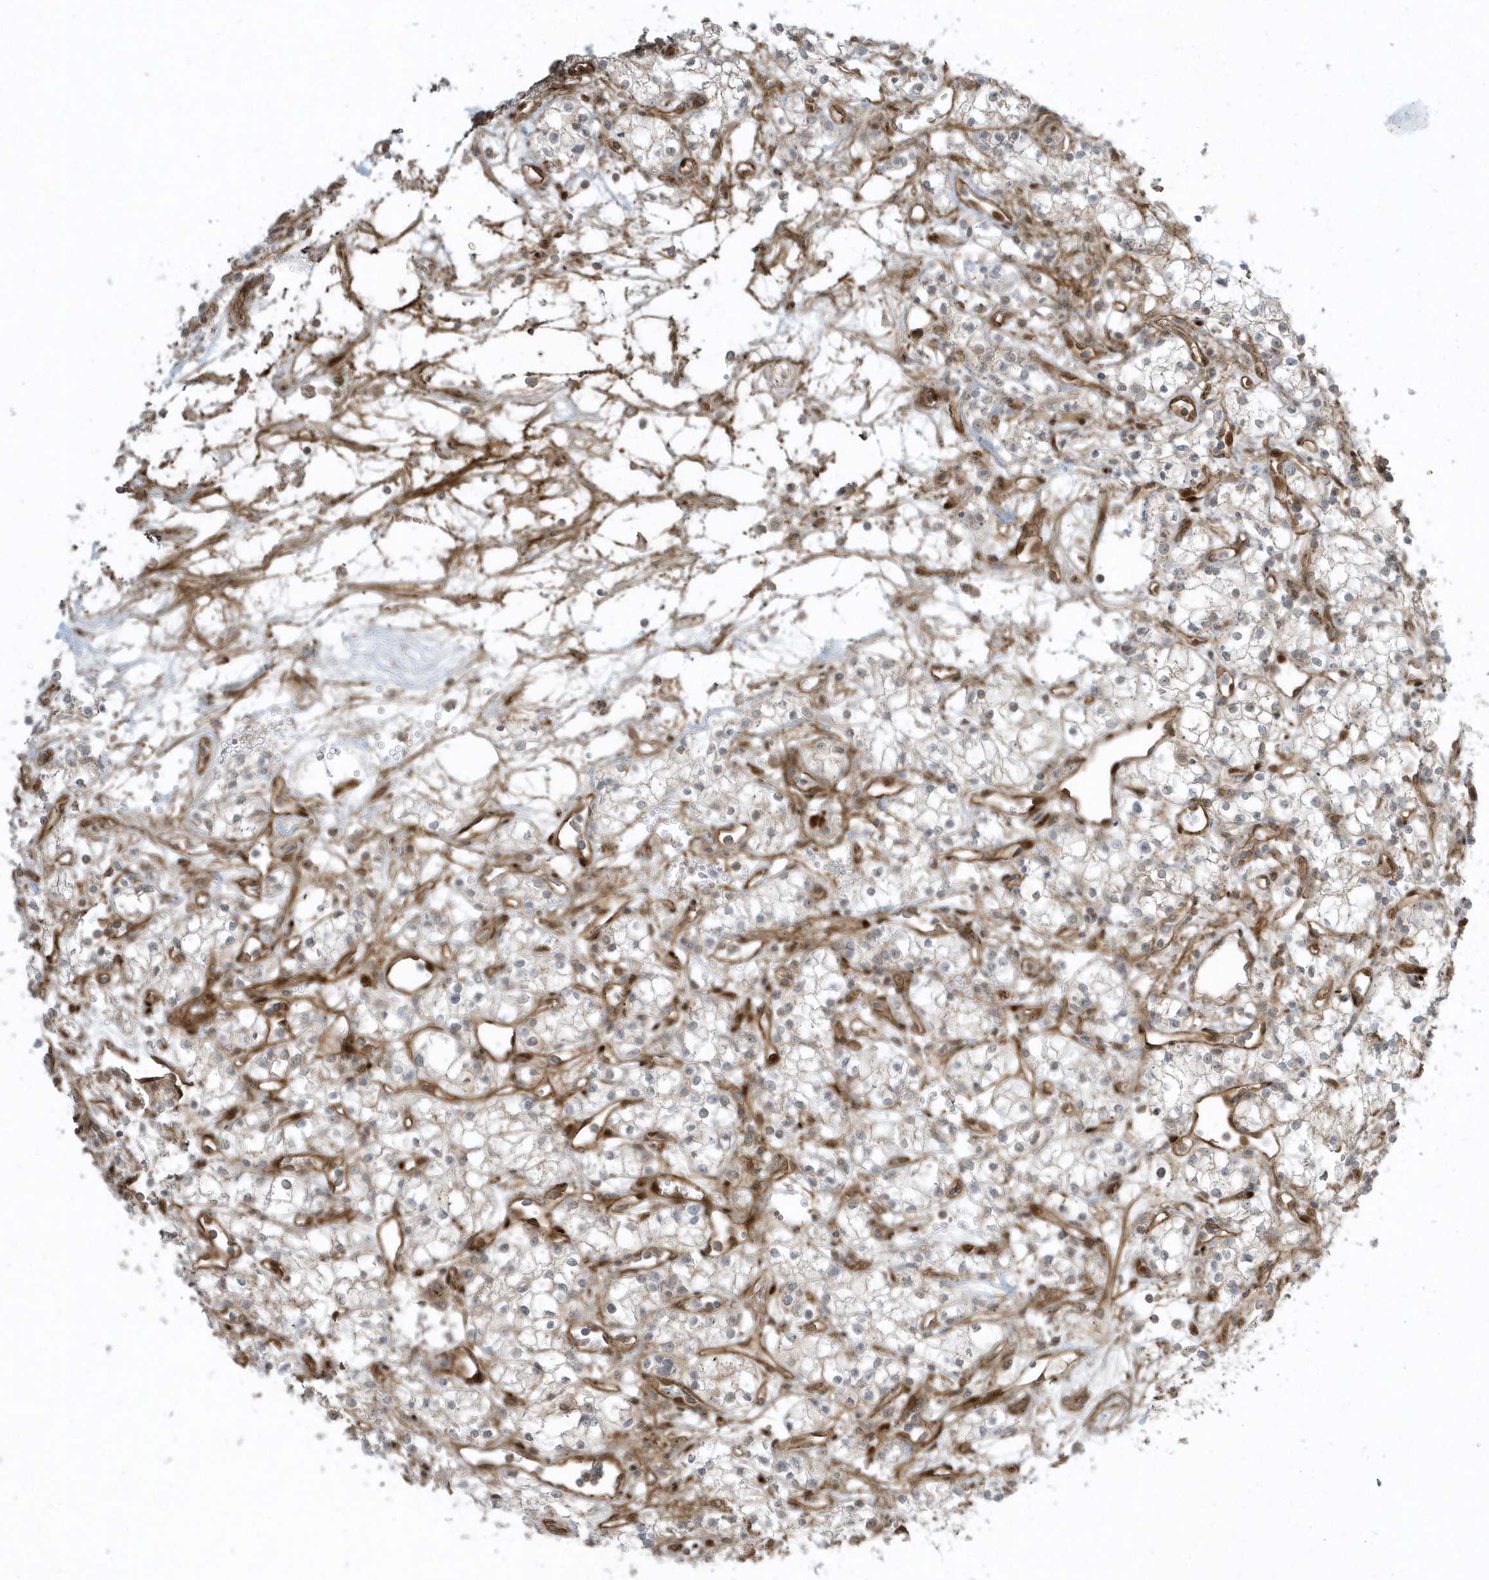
{"staining": {"intensity": "negative", "quantity": "none", "location": "none"}, "tissue": "renal cancer", "cell_type": "Tumor cells", "image_type": "cancer", "snomed": [{"axis": "morphology", "description": "Adenocarcinoma, NOS"}, {"axis": "topography", "description": "Kidney"}], "caption": "This photomicrograph is of renal cancer (adenocarcinoma) stained with IHC to label a protein in brown with the nuclei are counter-stained blue. There is no expression in tumor cells.", "gene": "MASP2", "patient": {"sex": "male", "age": 59}}